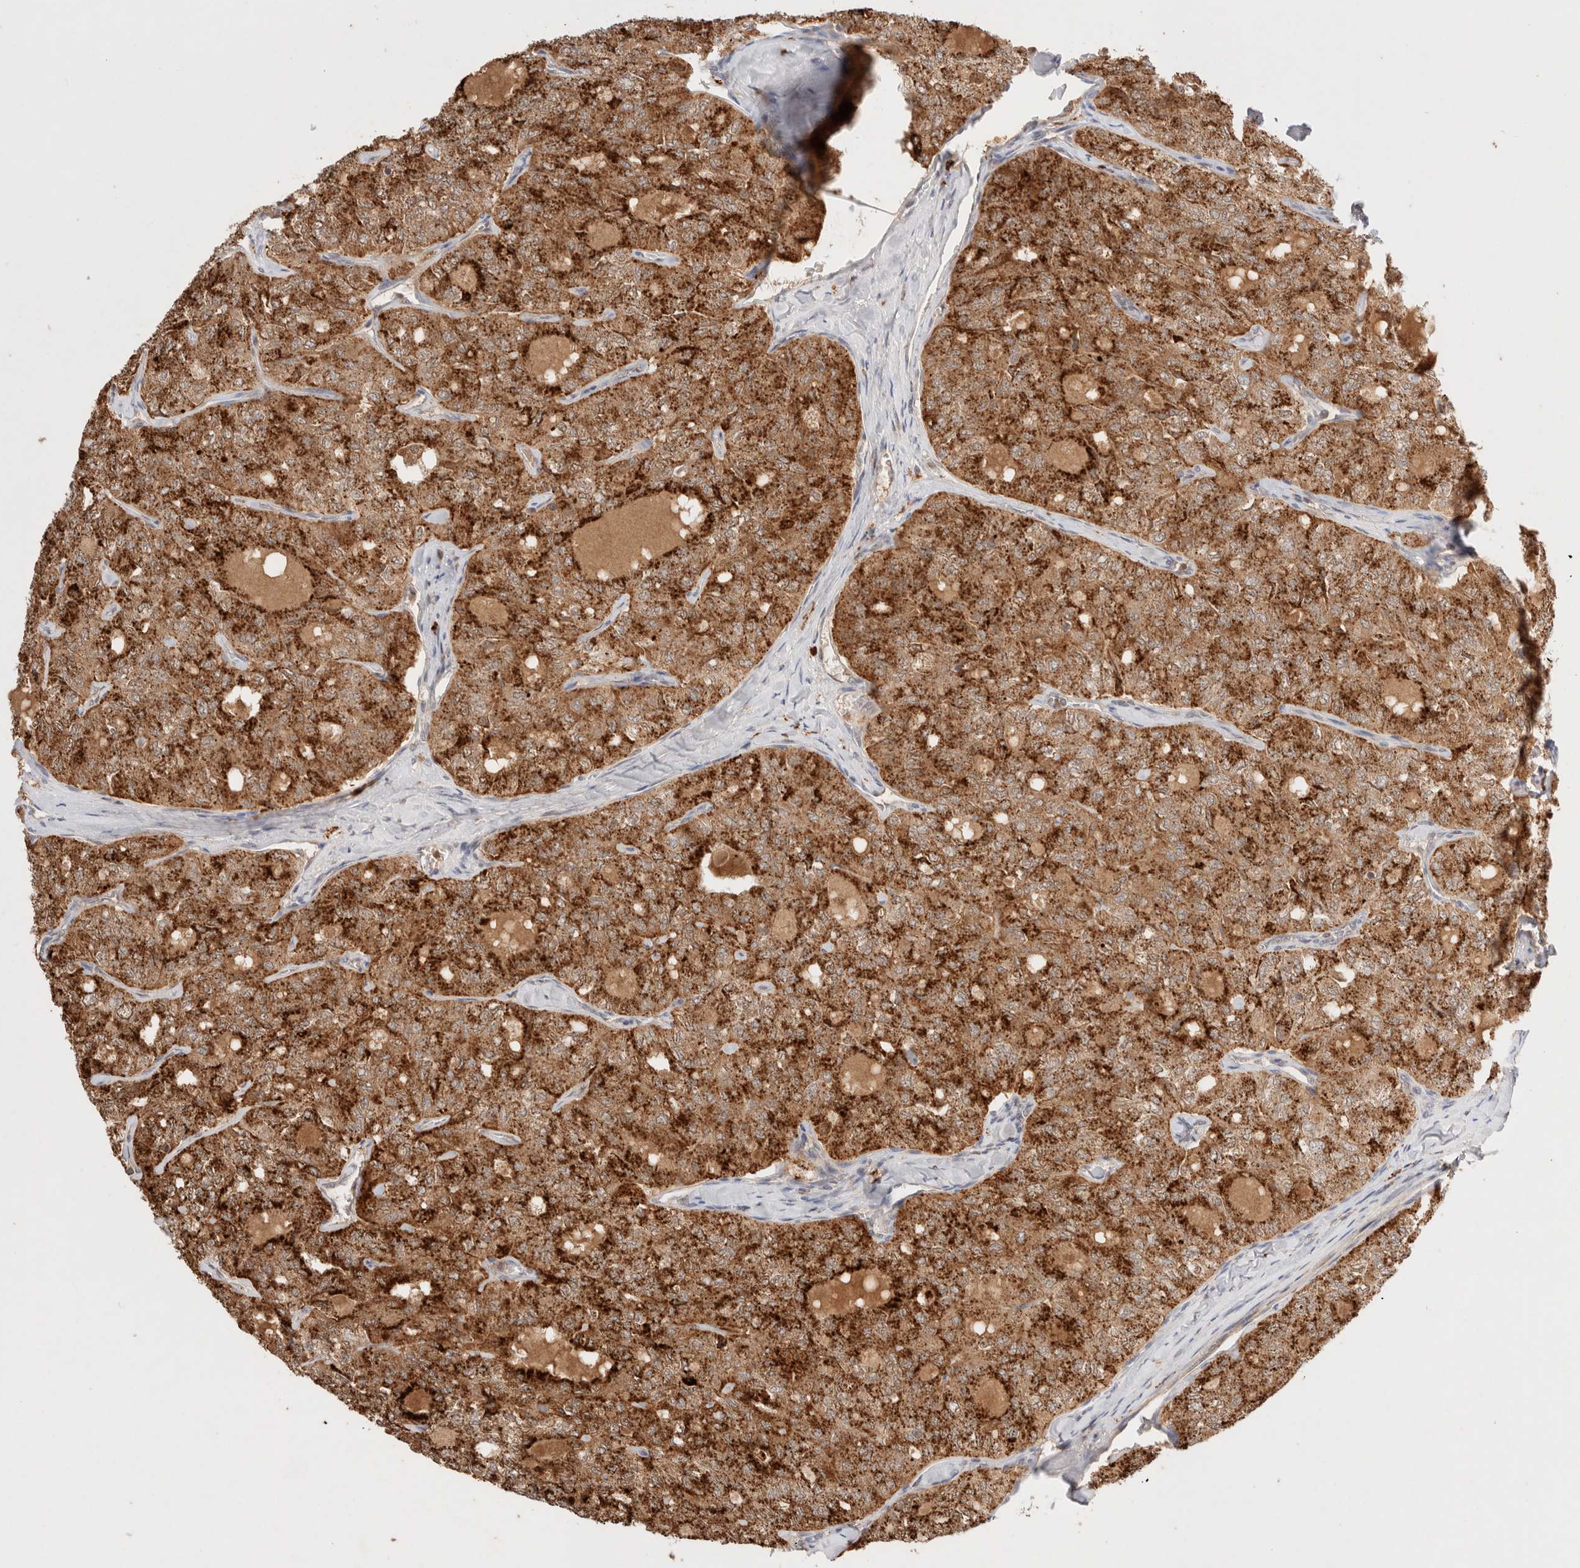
{"staining": {"intensity": "strong", "quantity": ">75%", "location": "cytoplasmic/membranous"}, "tissue": "thyroid cancer", "cell_type": "Tumor cells", "image_type": "cancer", "snomed": [{"axis": "morphology", "description": "Follicular adenoma carcinoma, NOS"}, {"axis": "topography", "description": "Thyroid gland"}], "caption": "Approximately >75% of tumor cells in follicular adenoma carcinoma (thyroid) reveal strong cytoplasmic/membranous protein positivity as visualized by brown immunohistochemical staining.", "gene": "CARNMT1", "patient": {"sex": "male", "age": 75}}